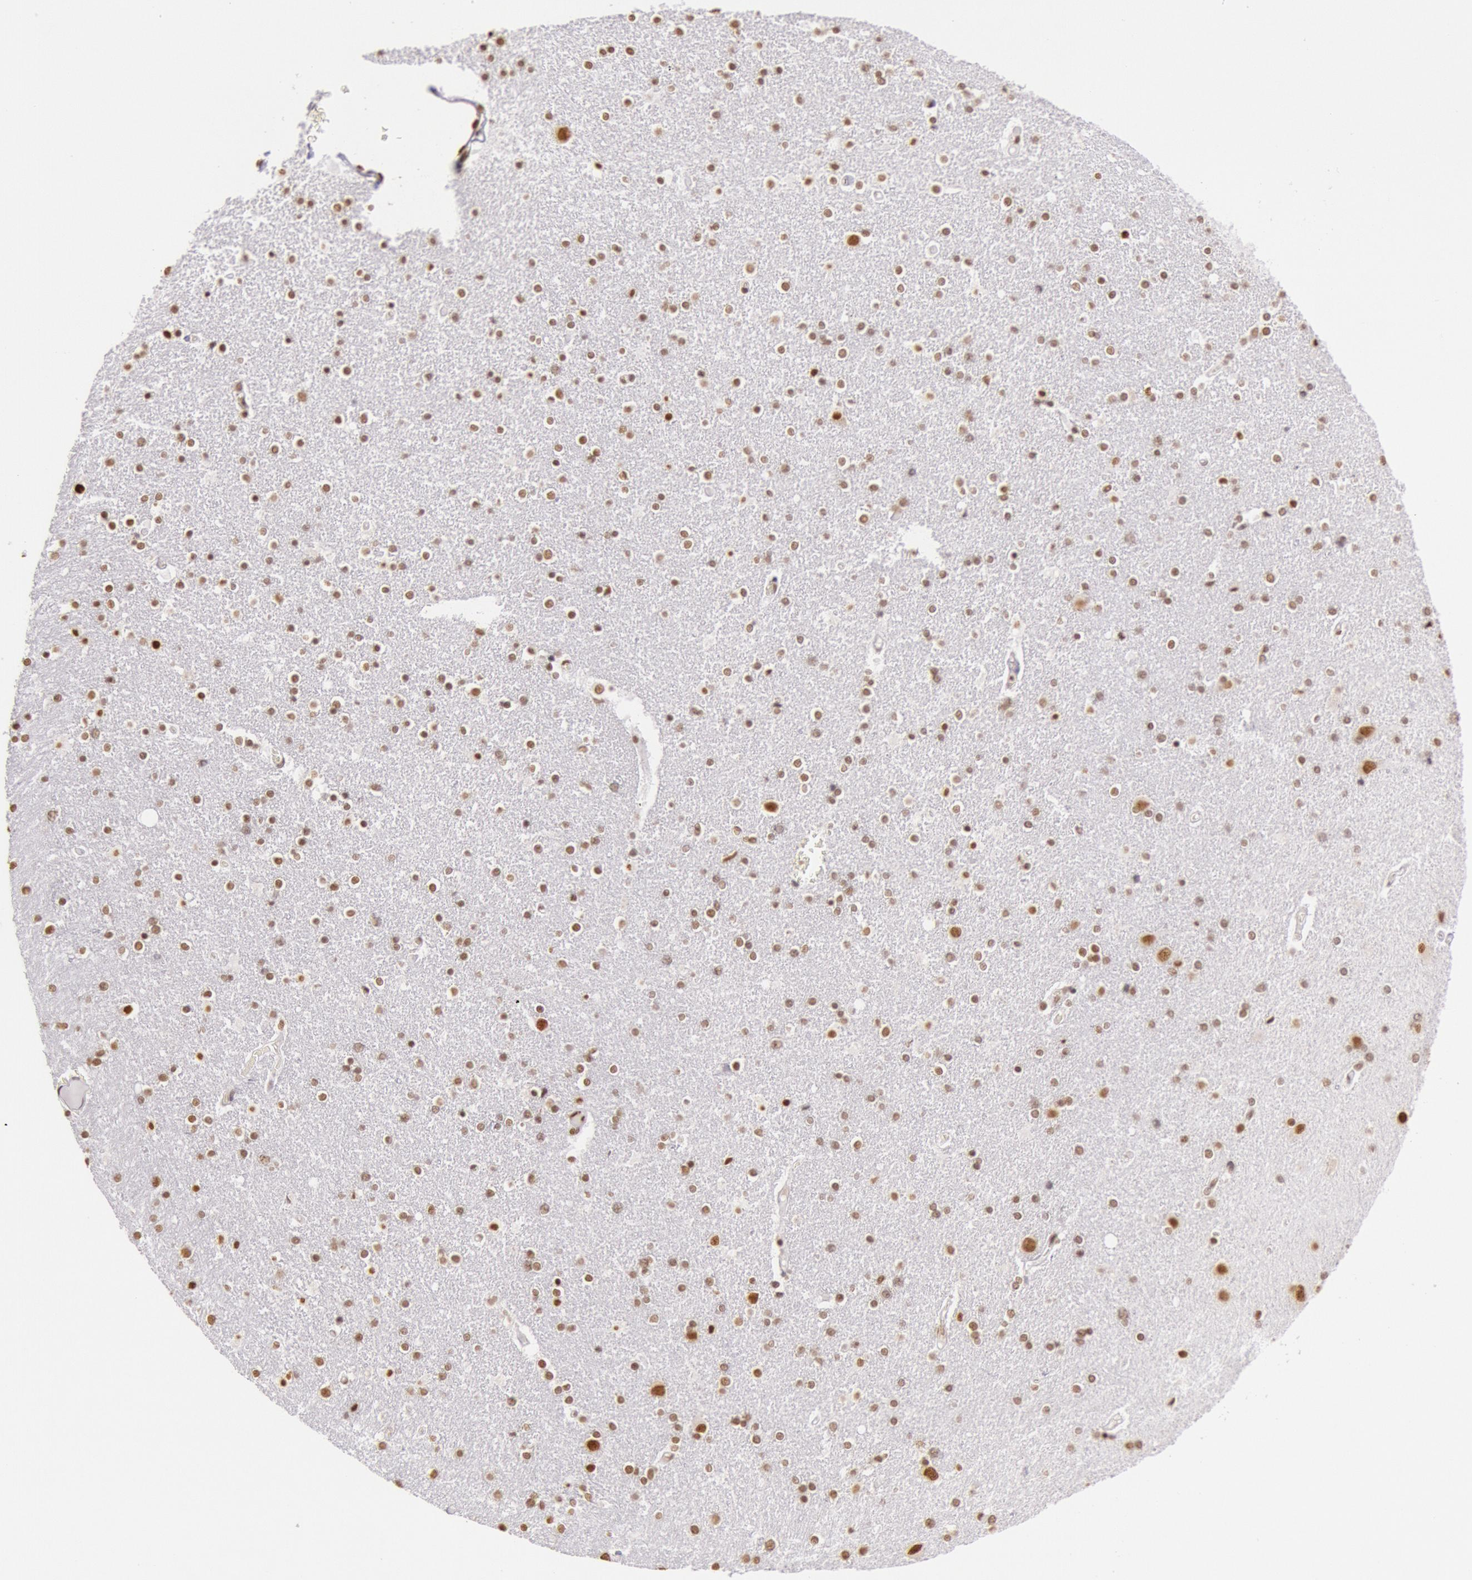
{"staining": {"intensity": "moderate", "quantity": ">75%", "location": "nuclear"}, "tissue": "caudate", "cell_type": "Glial cells", "image_type": "normal", "snomed": [{"axis": "morphology", "description": "Normal tissue, NOS"}, {"axis": "topography", "description": "Lateral ventricle wall"}], "caption": "Immunohistochemistry (IHC) histopathology image of benign caudate: human caudate stained using immunohistochemistry shows medium levels of moderate protein expression localized specifically in the nuclear of glial cells, appearing as a nuclear brown color.", "gene": "HNRNPH1", "patient": {"sex": "female", "age": 54}}